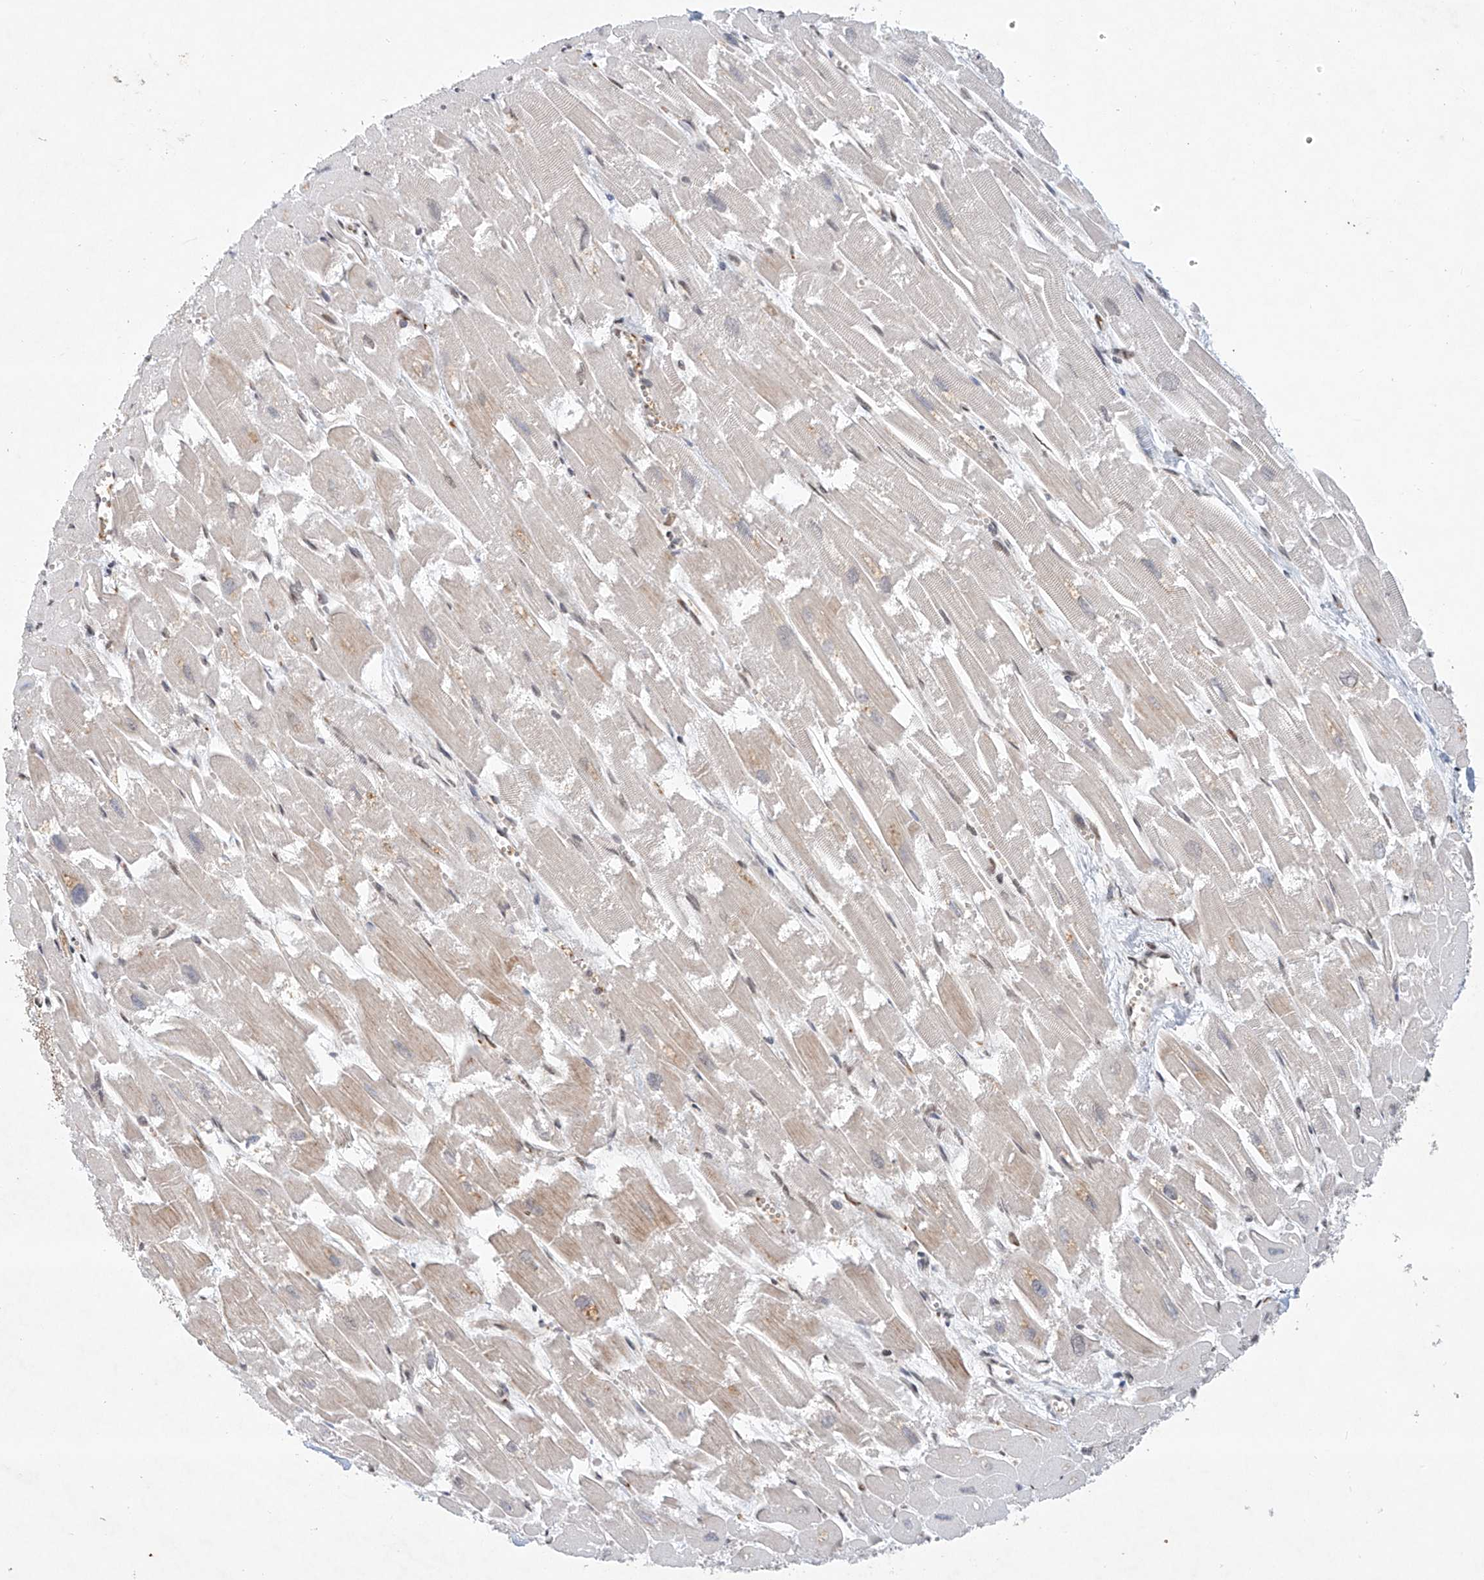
{"staining": {"intensity": "moderate", "quantity": "<25%", "location": "cytoplasmic/membranous,nuclear"}, "tissue": "heart muscle", "cell_type": "Cardiomyocytes", "image_type": "normal", "snomed": [{"axis": "morphology", "description": "Normal tissue, NOS"}, {"axis": "topography", "description": "Heart"}], "caption": "Human heart muscle stained for a protein (brown) displays moderate cytoplasmic/membranous,nuclear positive staining in approximately <25% of cardiomyocytes.", "gene": "ZNF470", "patient": {"sex": "male", "age": 54}}